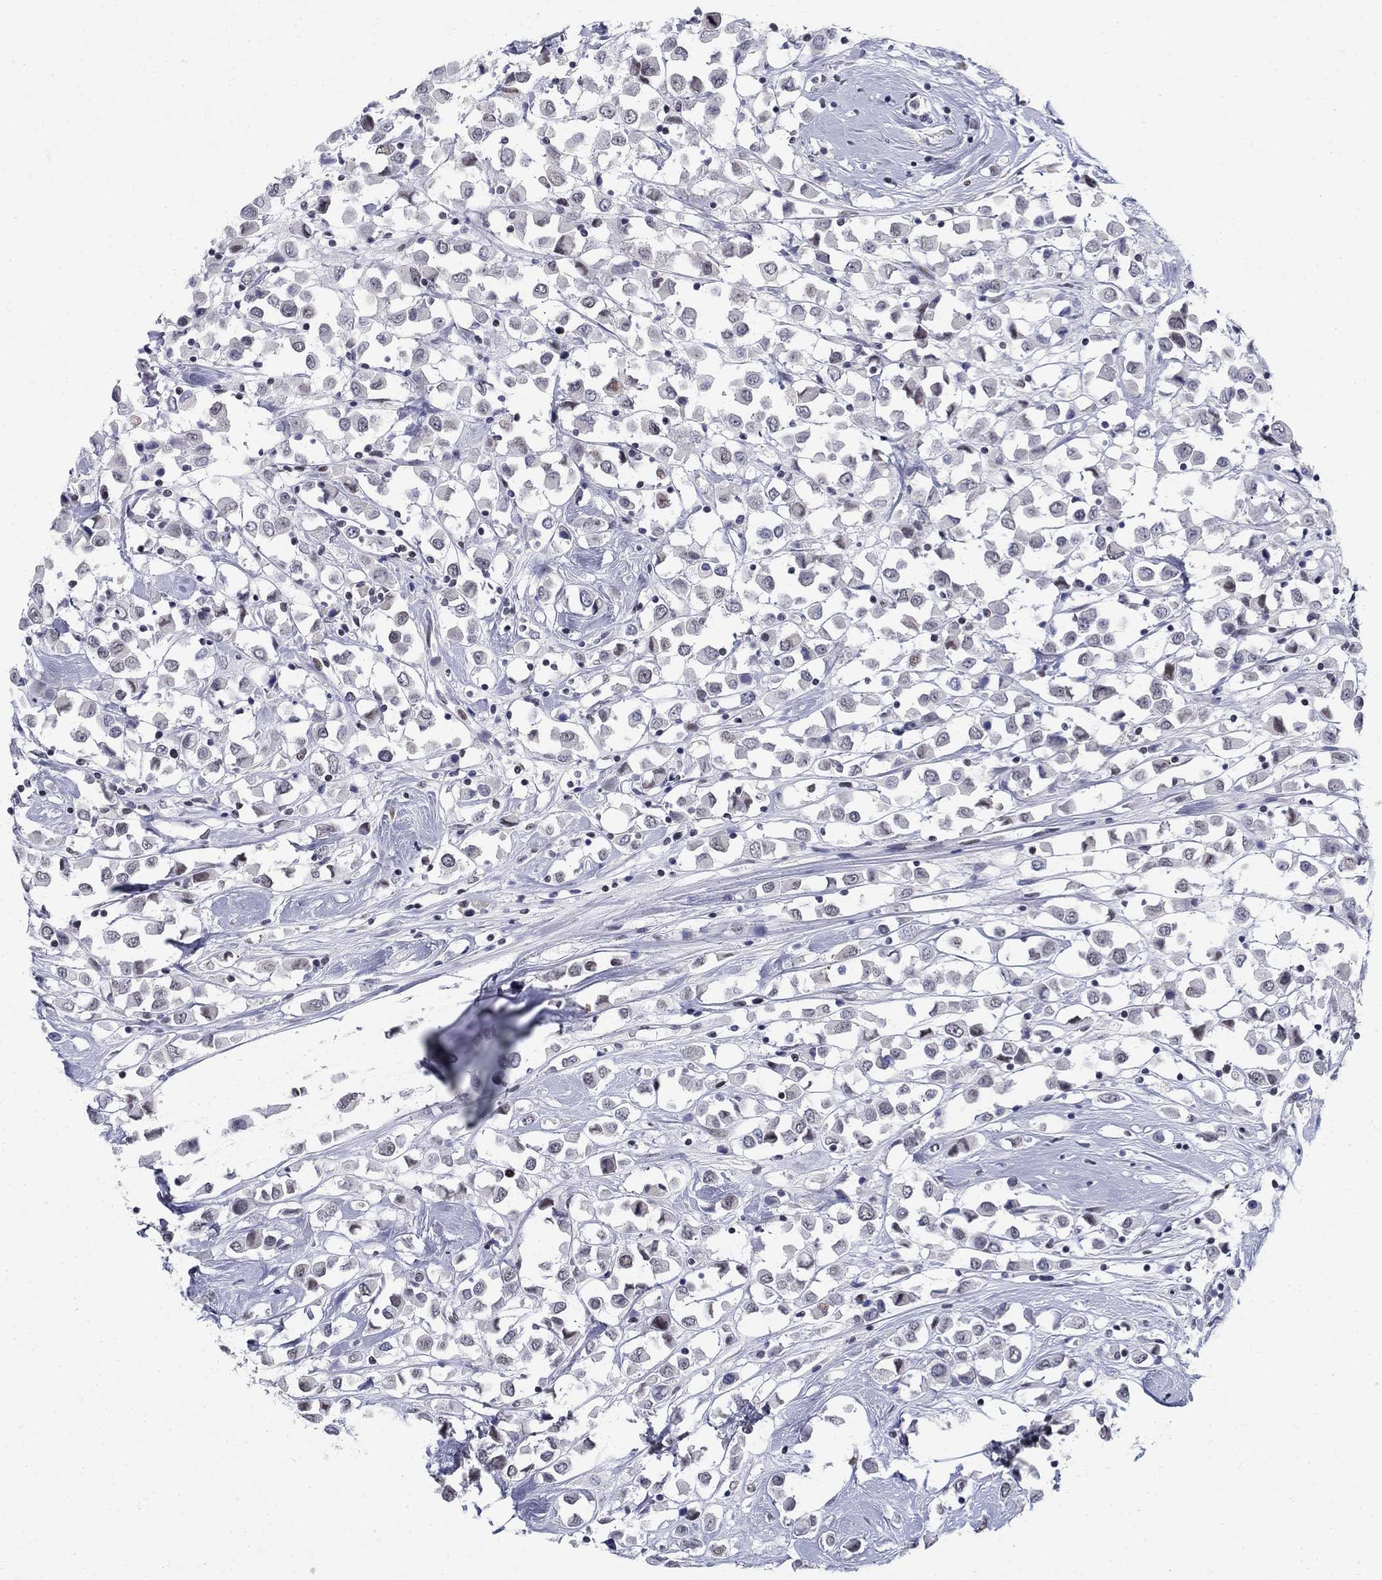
{"staining": {"intensity": "negative", "quantity": "none", "location": "none"}, "tissue": "breast cancer", "cell_type": "Tumor cells", "image_type": "cancer", "snomed": [{"axis": "morphology", "description": "Duct carcinoma"}, {"axis": "topography", "description": "Breast"}], "caption": "The photomicrograph reveals no staining of tumor cells in breast intraductal carcinoma.", "gene": "BHLHE22", "patient": {"sex": "female", "age": 61}}